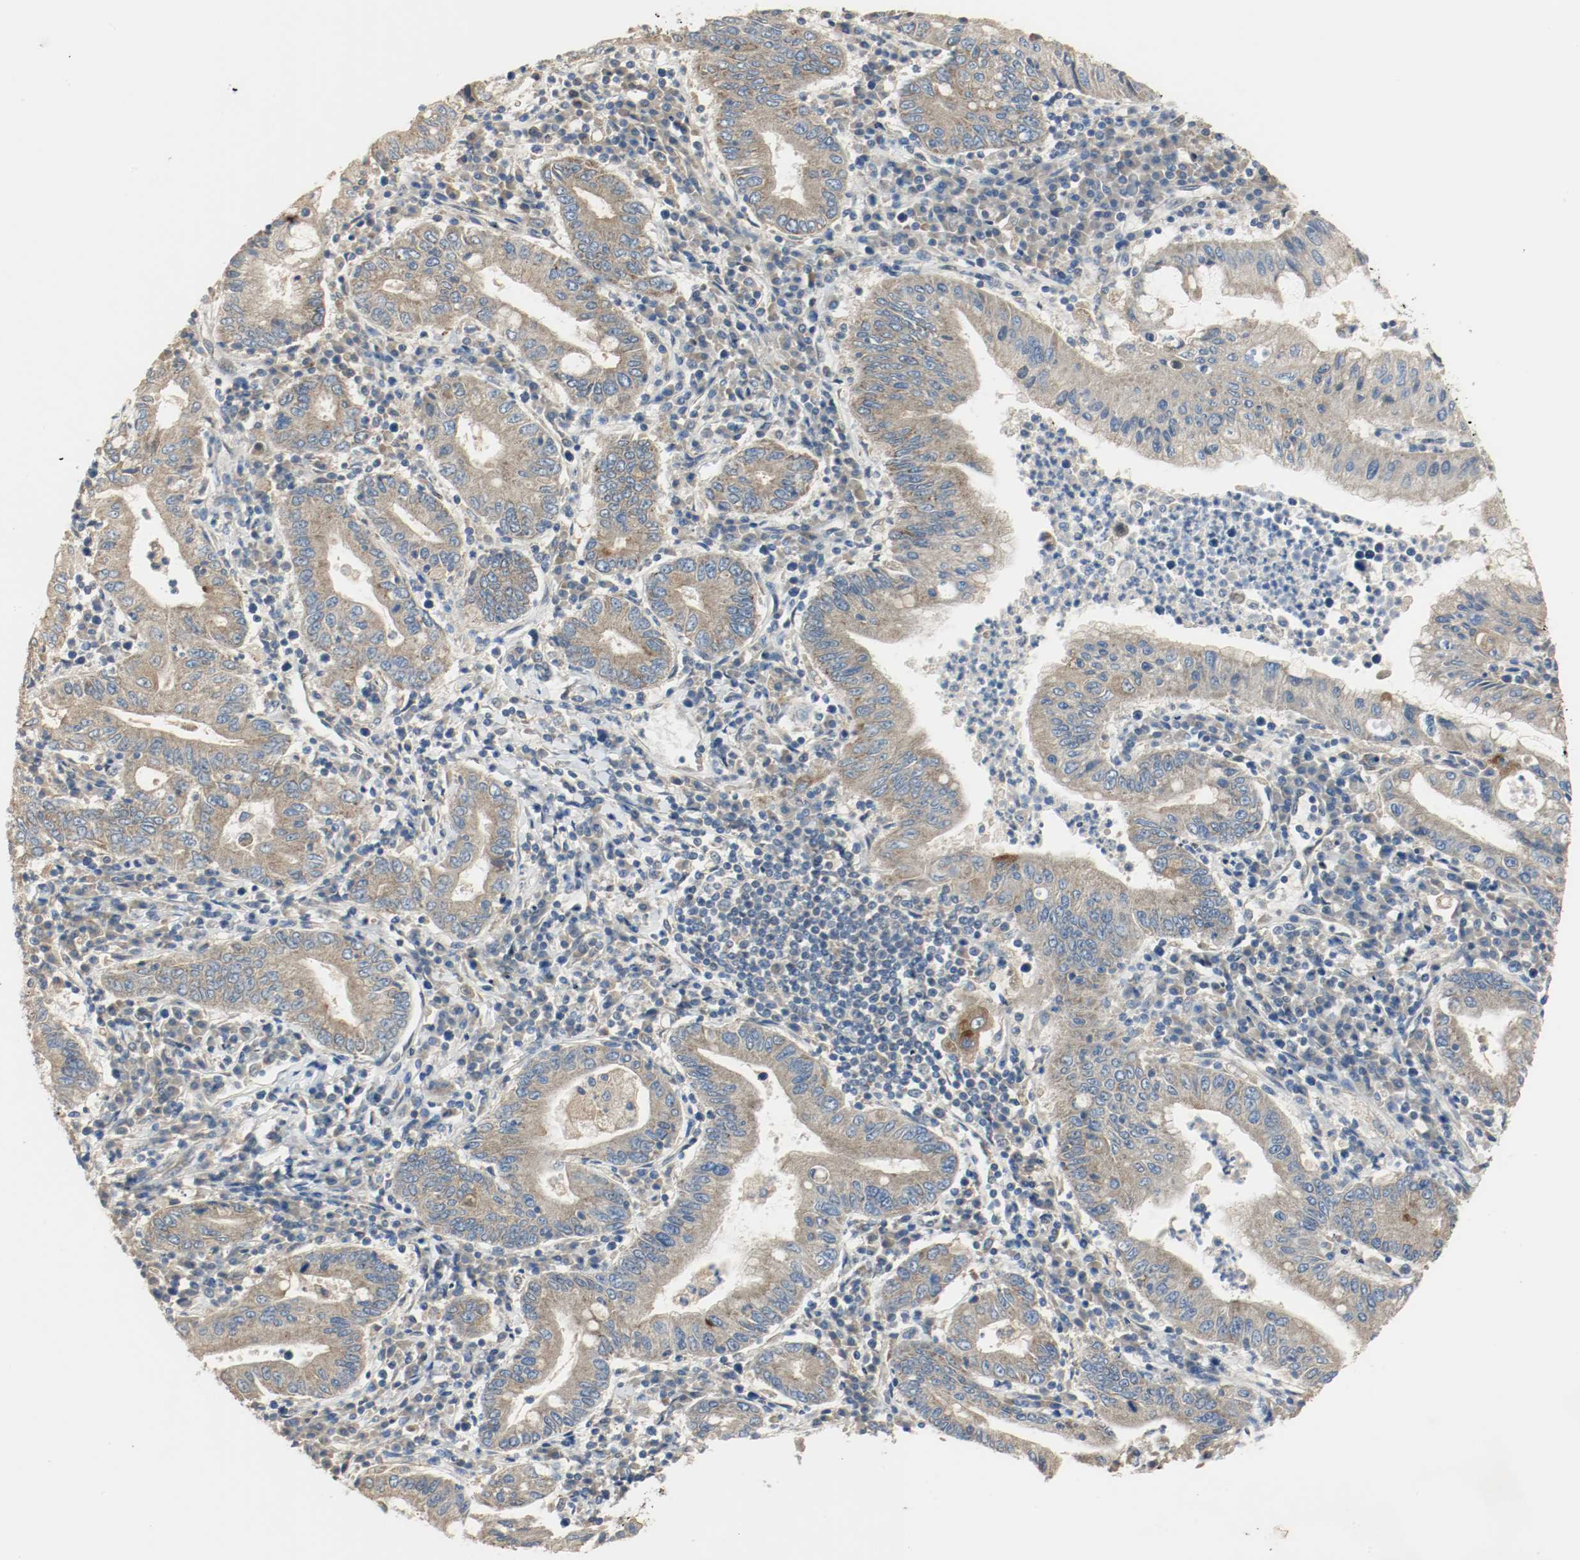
{"staining": {"intensity": "weak", "quantity": ">75%", "location": "cytoplasmic/membranous"}, "tissue": "stomach cancer", "cell_type": "Tumor cells", "image_type": "cancer", "snomed": [{"axis": "morphology", "description": "Normal tissue, NOS"}, {"axis": "morphology", "description": "Adenocarcinoma, NOS"}, {"axis": "topography", "description": "Esophagus"}, {"axis": "topography", "description": "Stomach, upper"}, {"axis": "topography", "description": "Peripheral nerve tissue"}], "caption": "An immunohistochemistry photomicrograph of tumor tissue is shown. Protein staining in brown shows weak cytoplasmic/membranous positivity in adenocarcinoma (stomach) within tumor cells.", "gene": "MELTF", "patient": {"sex": "male", "age": 62}}